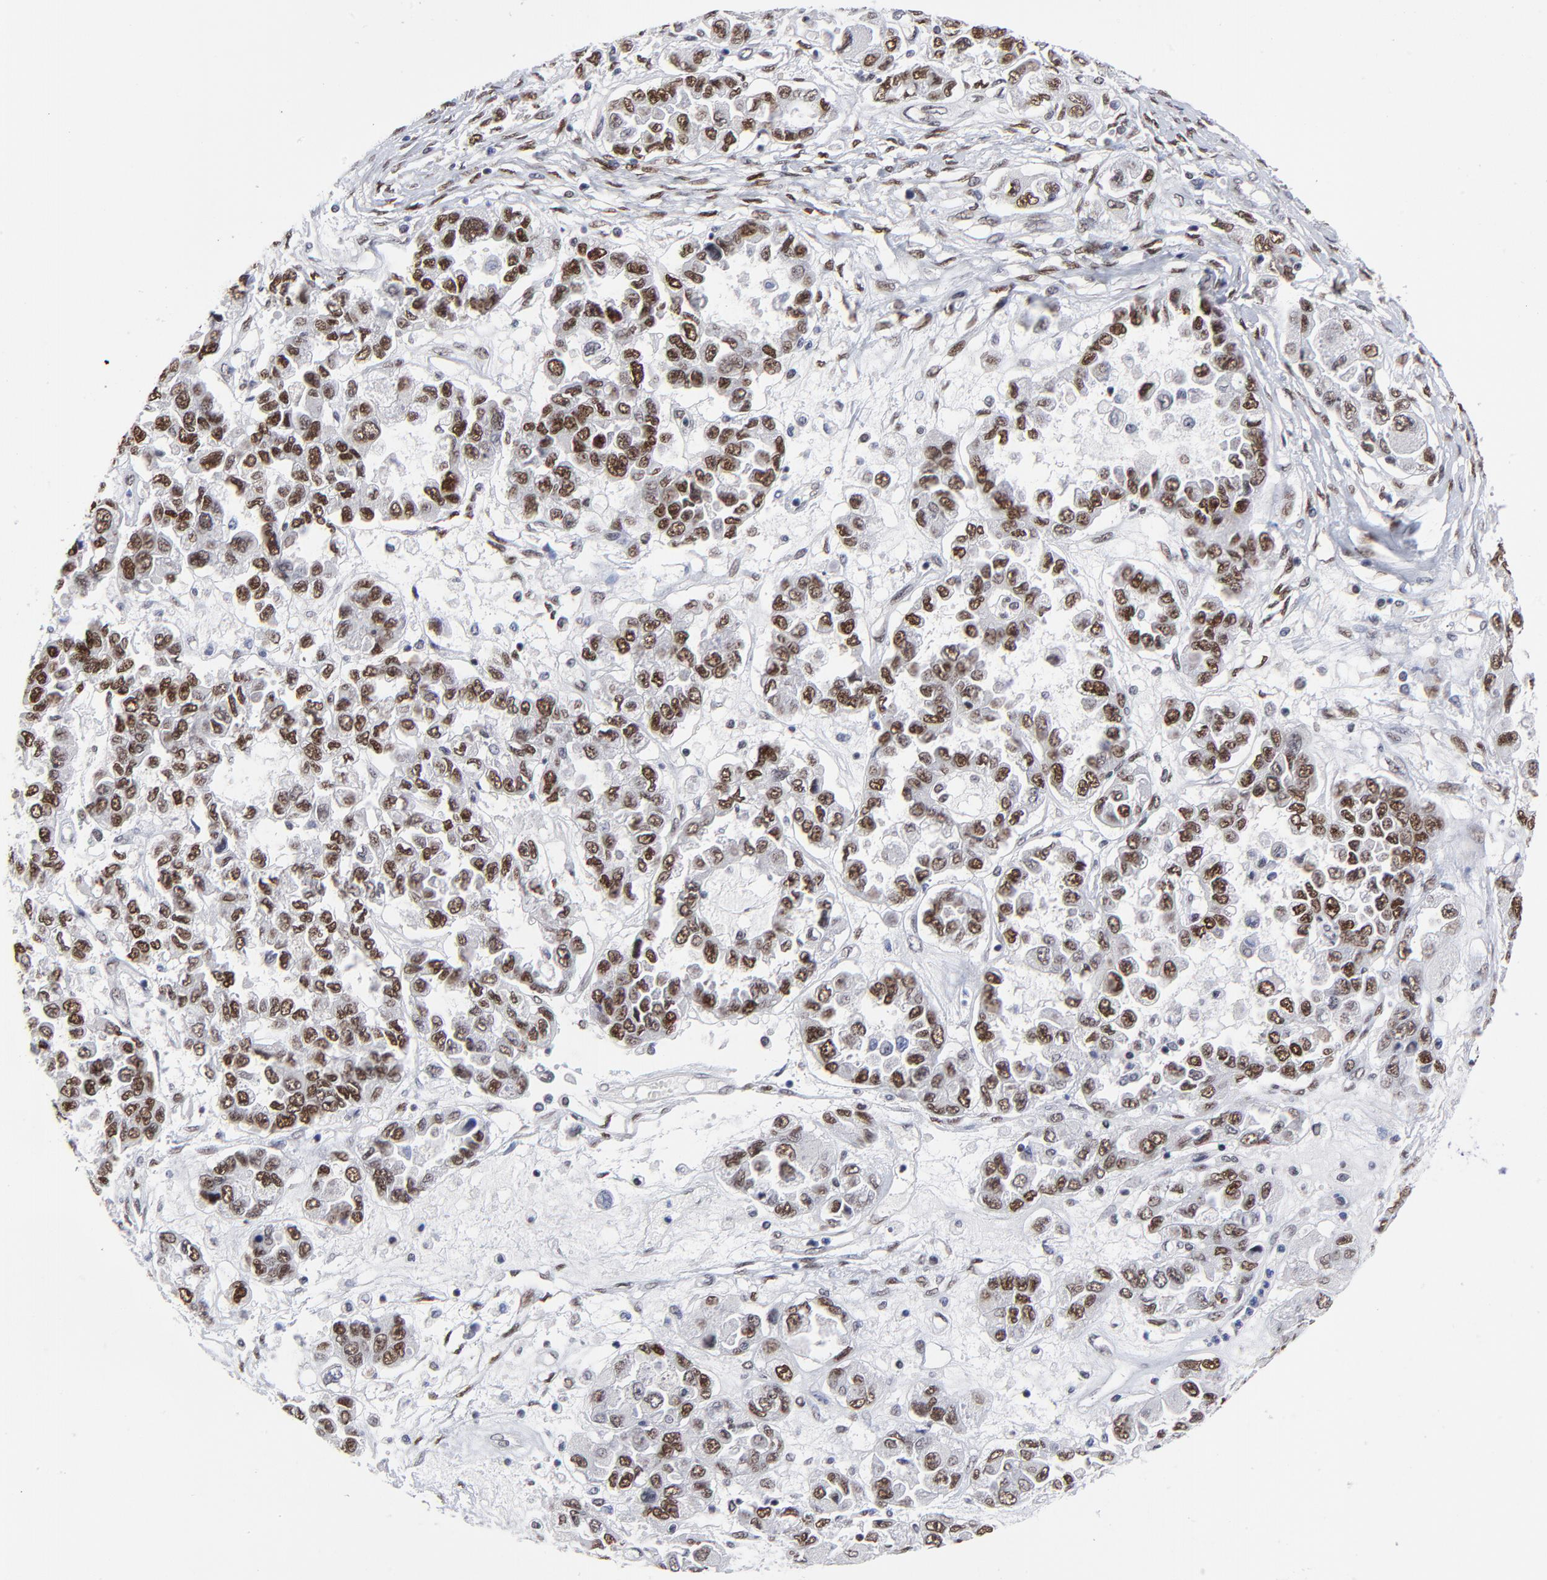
{"staining": {"intensity": "strong", "quantity": ">75%", "location": "nuclear"}, "tissue": "ovarian cancer", "cell_type": "Tumor cells", "image_type": "cancer", "snomed": [{"axis": "morphology", "description": "Cystadenocarcinoma, serous, NOS"}, {"axis": "topography", "description": "Ovary"}], "caption": "The image reveals a brown stain indicating the presence of a protein in the nuclear of tumor cells in serous cystadenocarcinoma (ovarian). Immunohistochemistry (ihc) stains the protein in brown and the nuclei are stained blue.", "gene": "ZMYM3", "patient": {"sex": "female", "age": 84}}